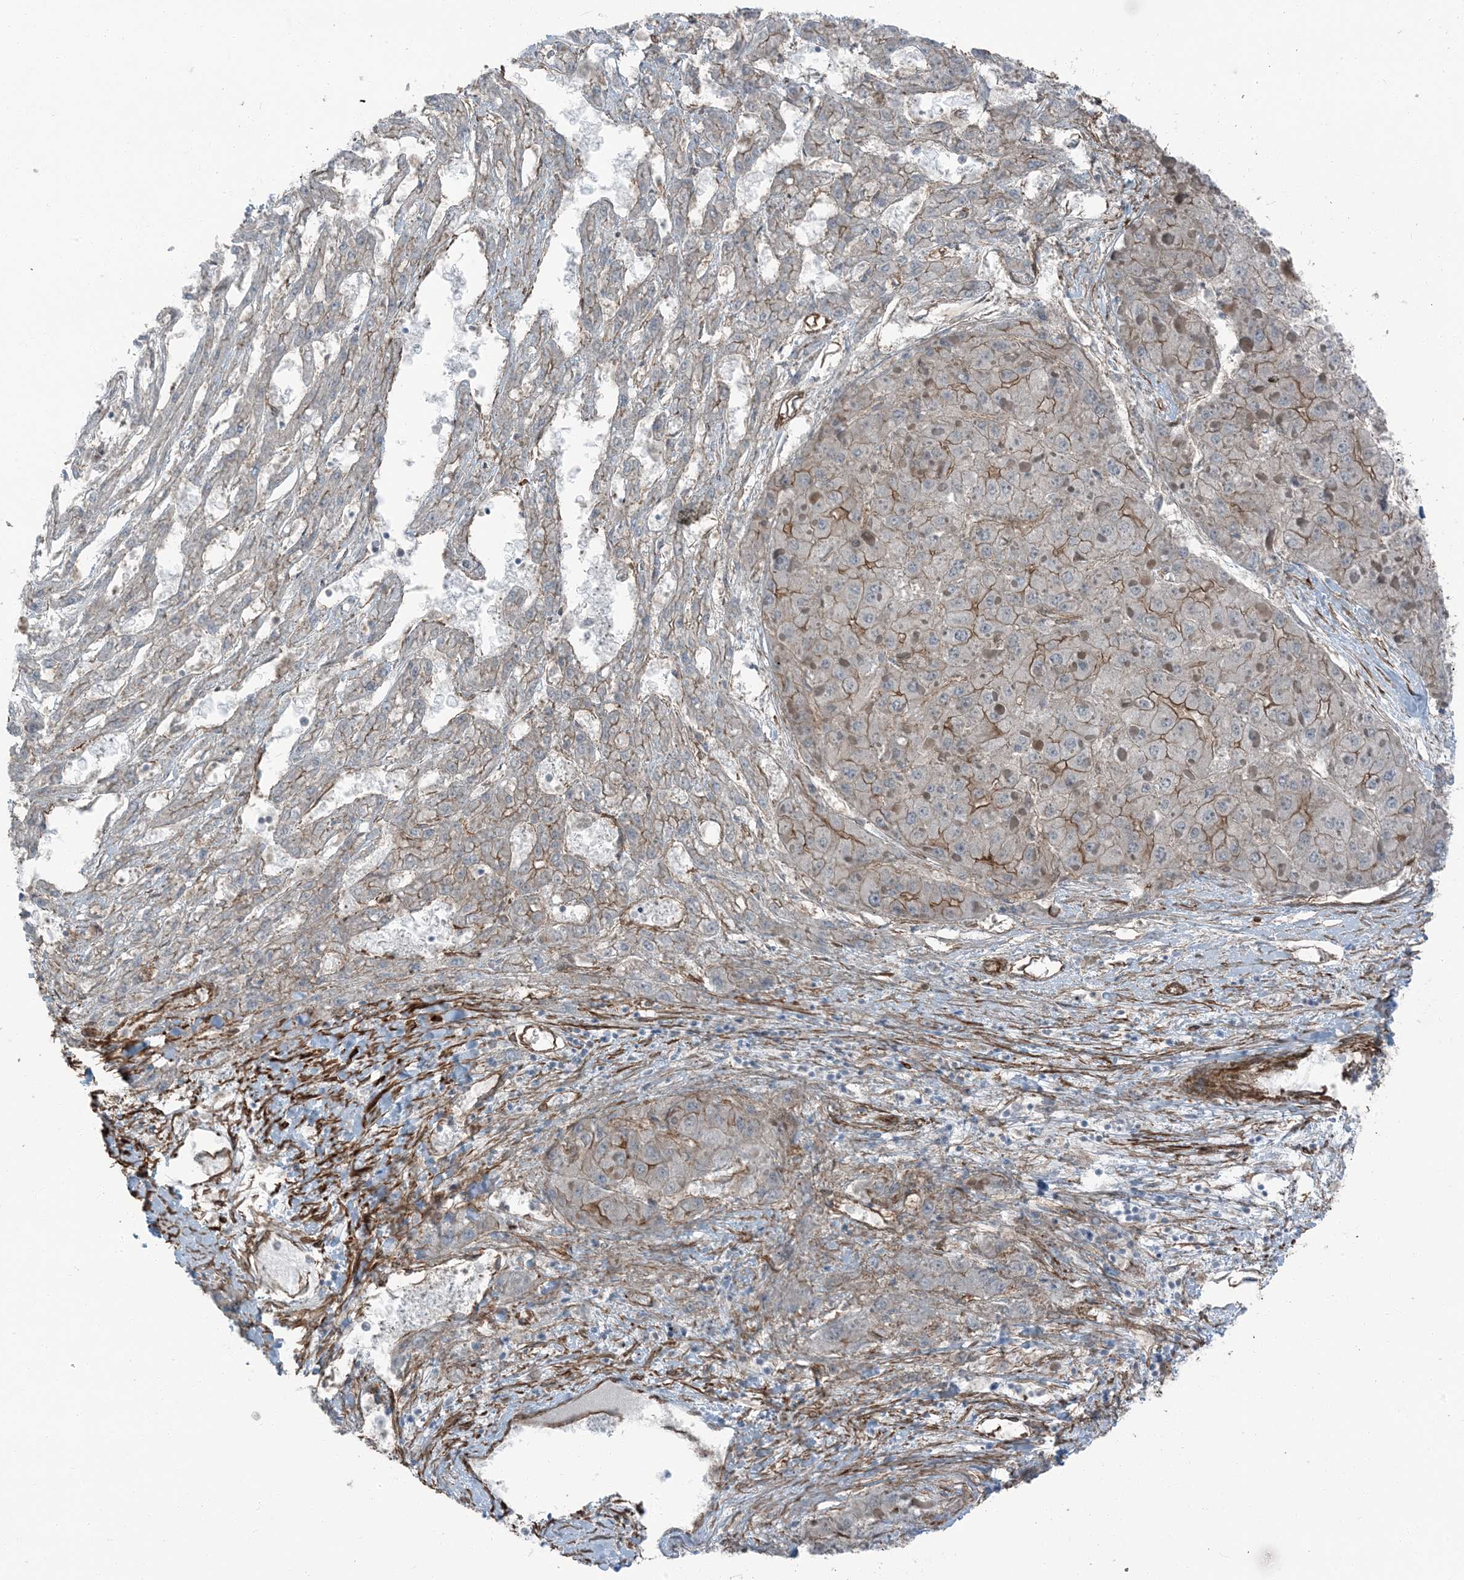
{"staining": {"intensity": "moderate", "quantity": "25%-75%", "location": "cytoplasmic/membranous"}, "tissue": "liver cancer", "cell_type": "Tumor cells", "image_type": "cancer", "snomed": [{"axis": "morphology", "description": "Carcinoma, Hepatocellular, NOS"}, {"axis": "topography", "description": "Liver"}], "caption": "Immunohistochemistry staining of liver hepatocellular carcinoma, which reveals medium levels of moderate cytoplasmic/membranous staining in about 25%-75% of tumor cells indicating moderate cytoplasmic/membranous protein expression. The staining was performed using DAB (3,3'-diaminobenzidine) (brown) for protein detection and nuclei were counterstained in hematoxylin (blue).", "gene": "ZFP90", "patient": {"sex": "female", "age": 73}}